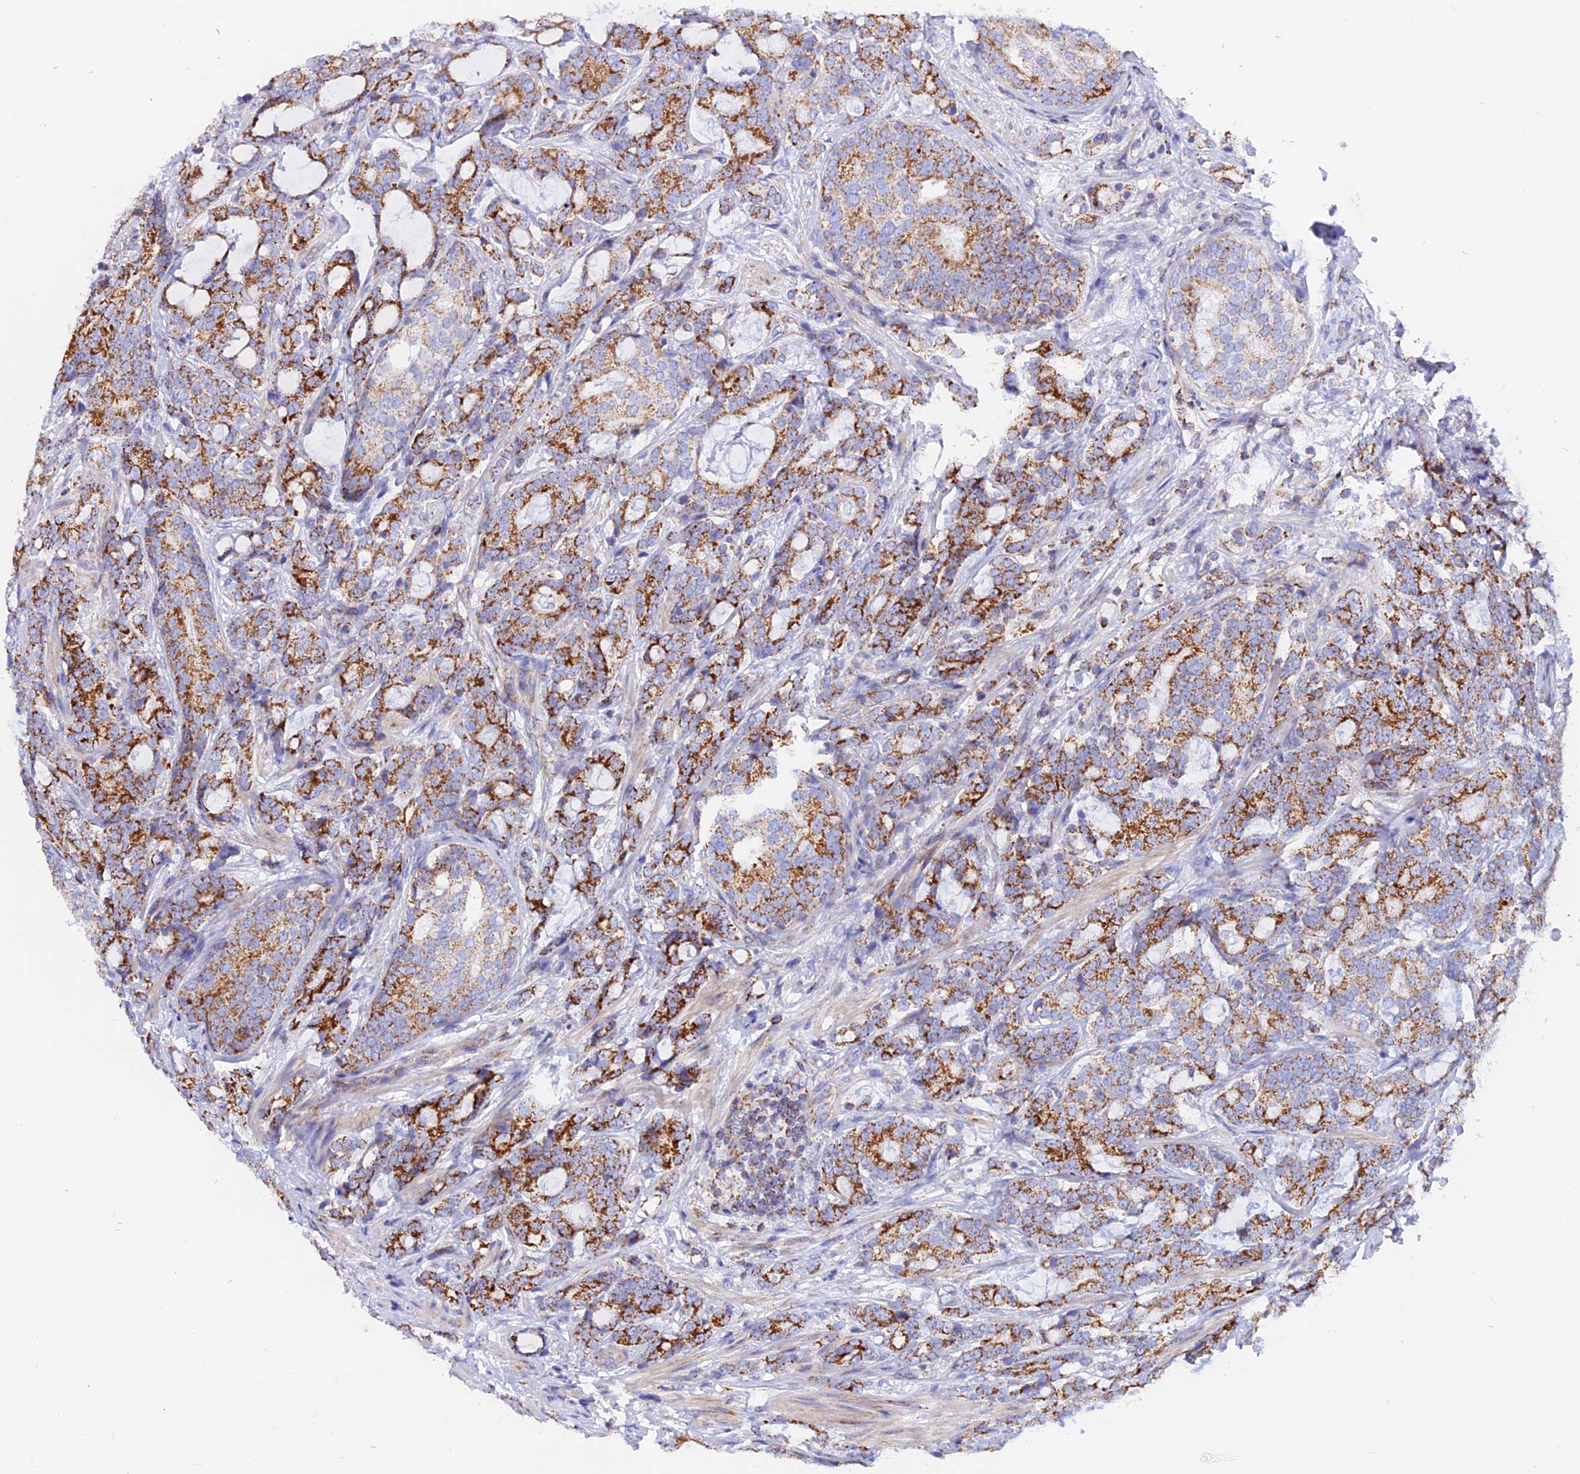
{"staining": {"intensity": "strong", "quantity": ">75%", "location": "cytoplasmic/membranous"}, "tissue": "prostate cancer", "cell_type": "Tumor cells", "image_type": "cancer", "snomed": [{"axis": "morphology", "description": "Adenocarcinoma, High grade"}, {"axis": "topography", "description": "Prostate"}], "caption": "Protein expression analysis of prostate cancer shows strong cytoplasmic/membranous positivity in about >75% of tumor cells.", "gene": "GCDH", "patient": {"sex": "male", "age": 67}}